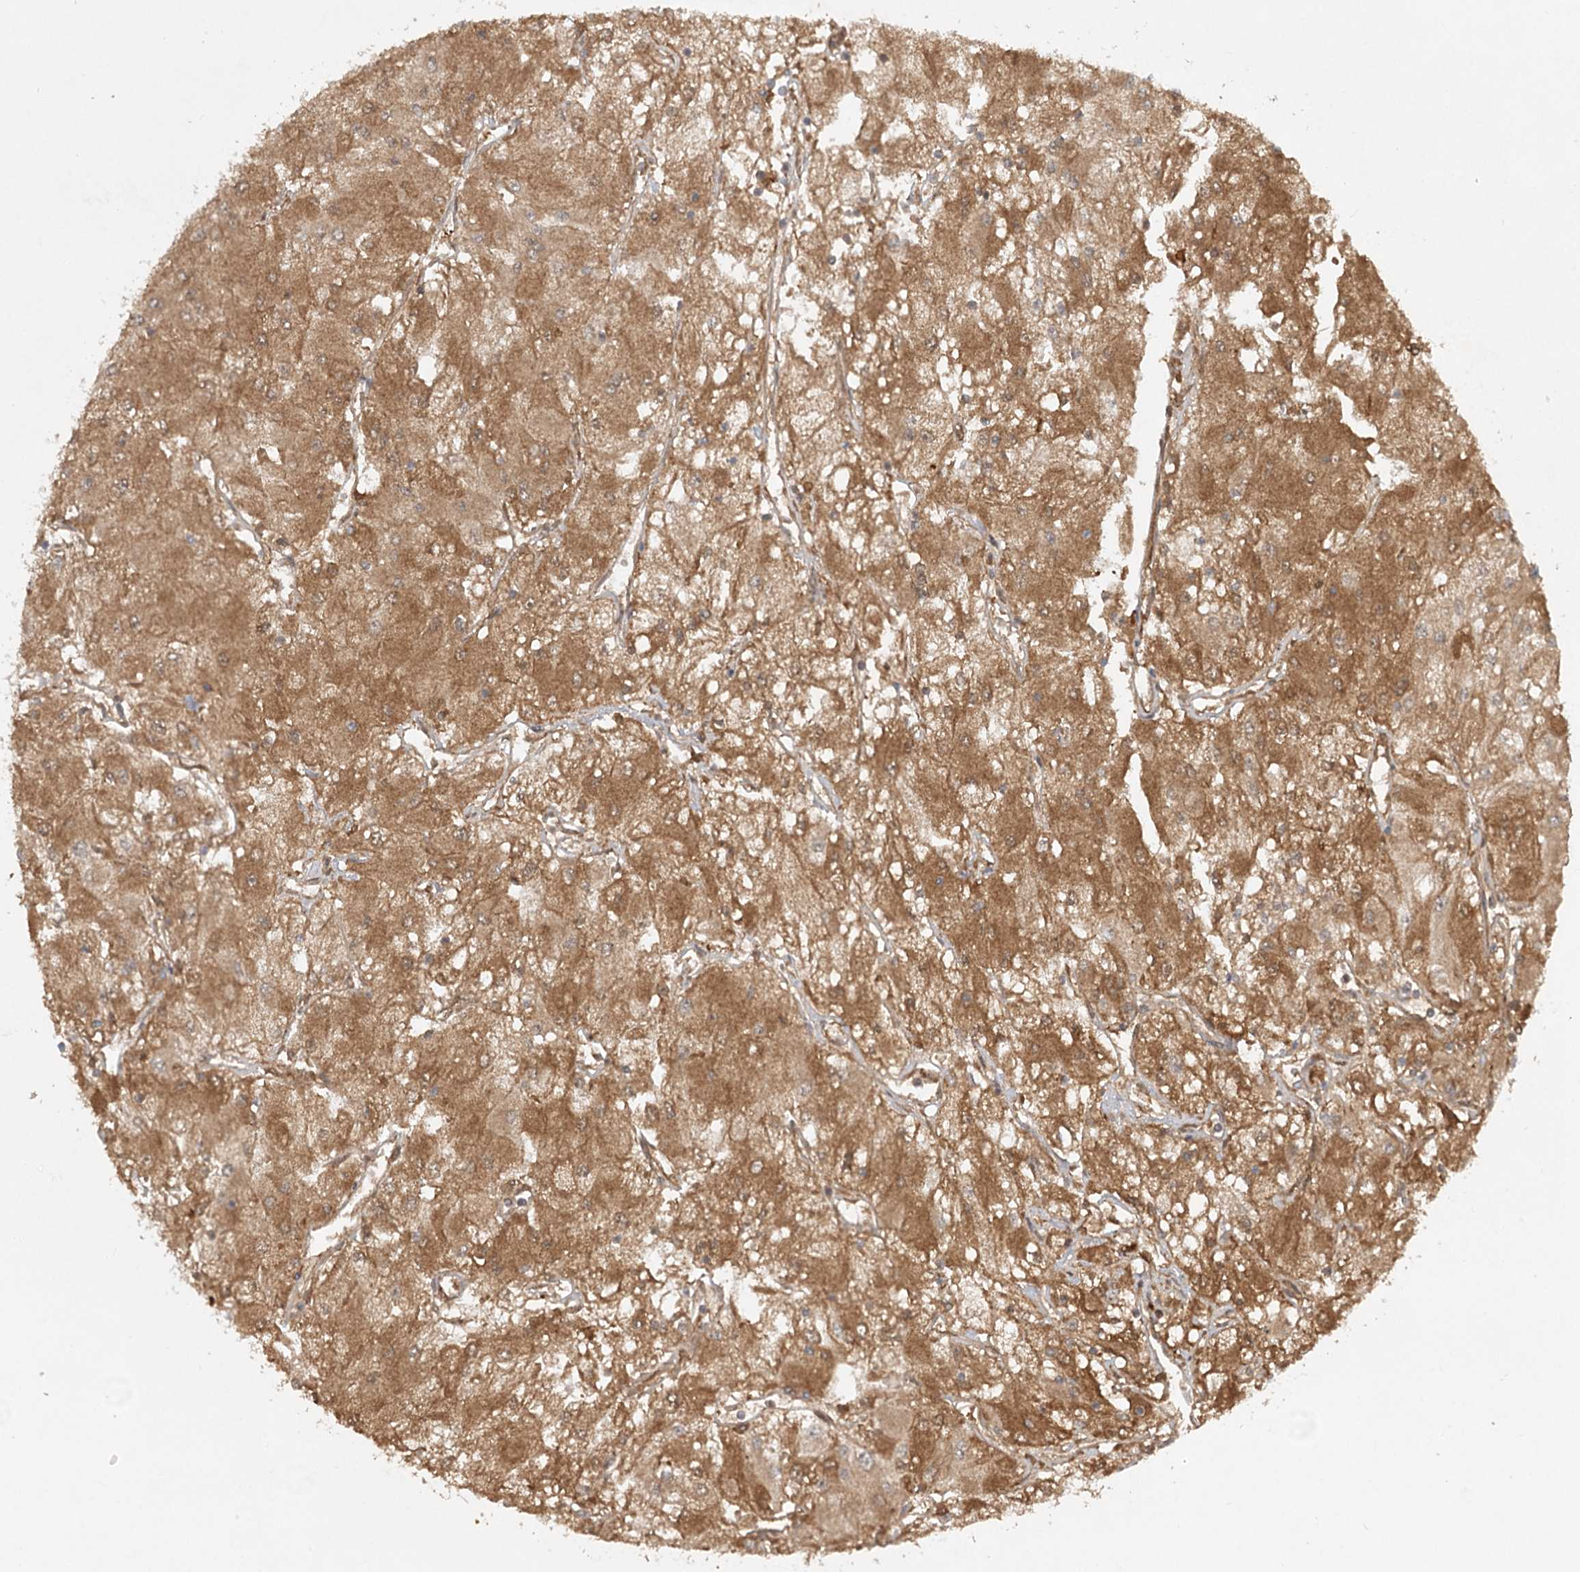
{"staining": {"intensity": "moderate", "quantity": ">75%", "location": "cytoplasmic/membranous"}, "tissue": "renal cancer", "cell_type": "Tumor cells", "image_type": "cancer", "snomed": [{"axis": "morphology", "description": "Adenocarcinoma, NOS"}, {"axis": "topography", "description": "Kidney"}], "caption": "Protein positivity by IHC displays moderate cytoplasmic/membranous expression in about >75% of tumor cells in renal cancer (adenocarcinoma).", "gene": "ARL13A", "patient": {"sex": "male", "age": 80}}